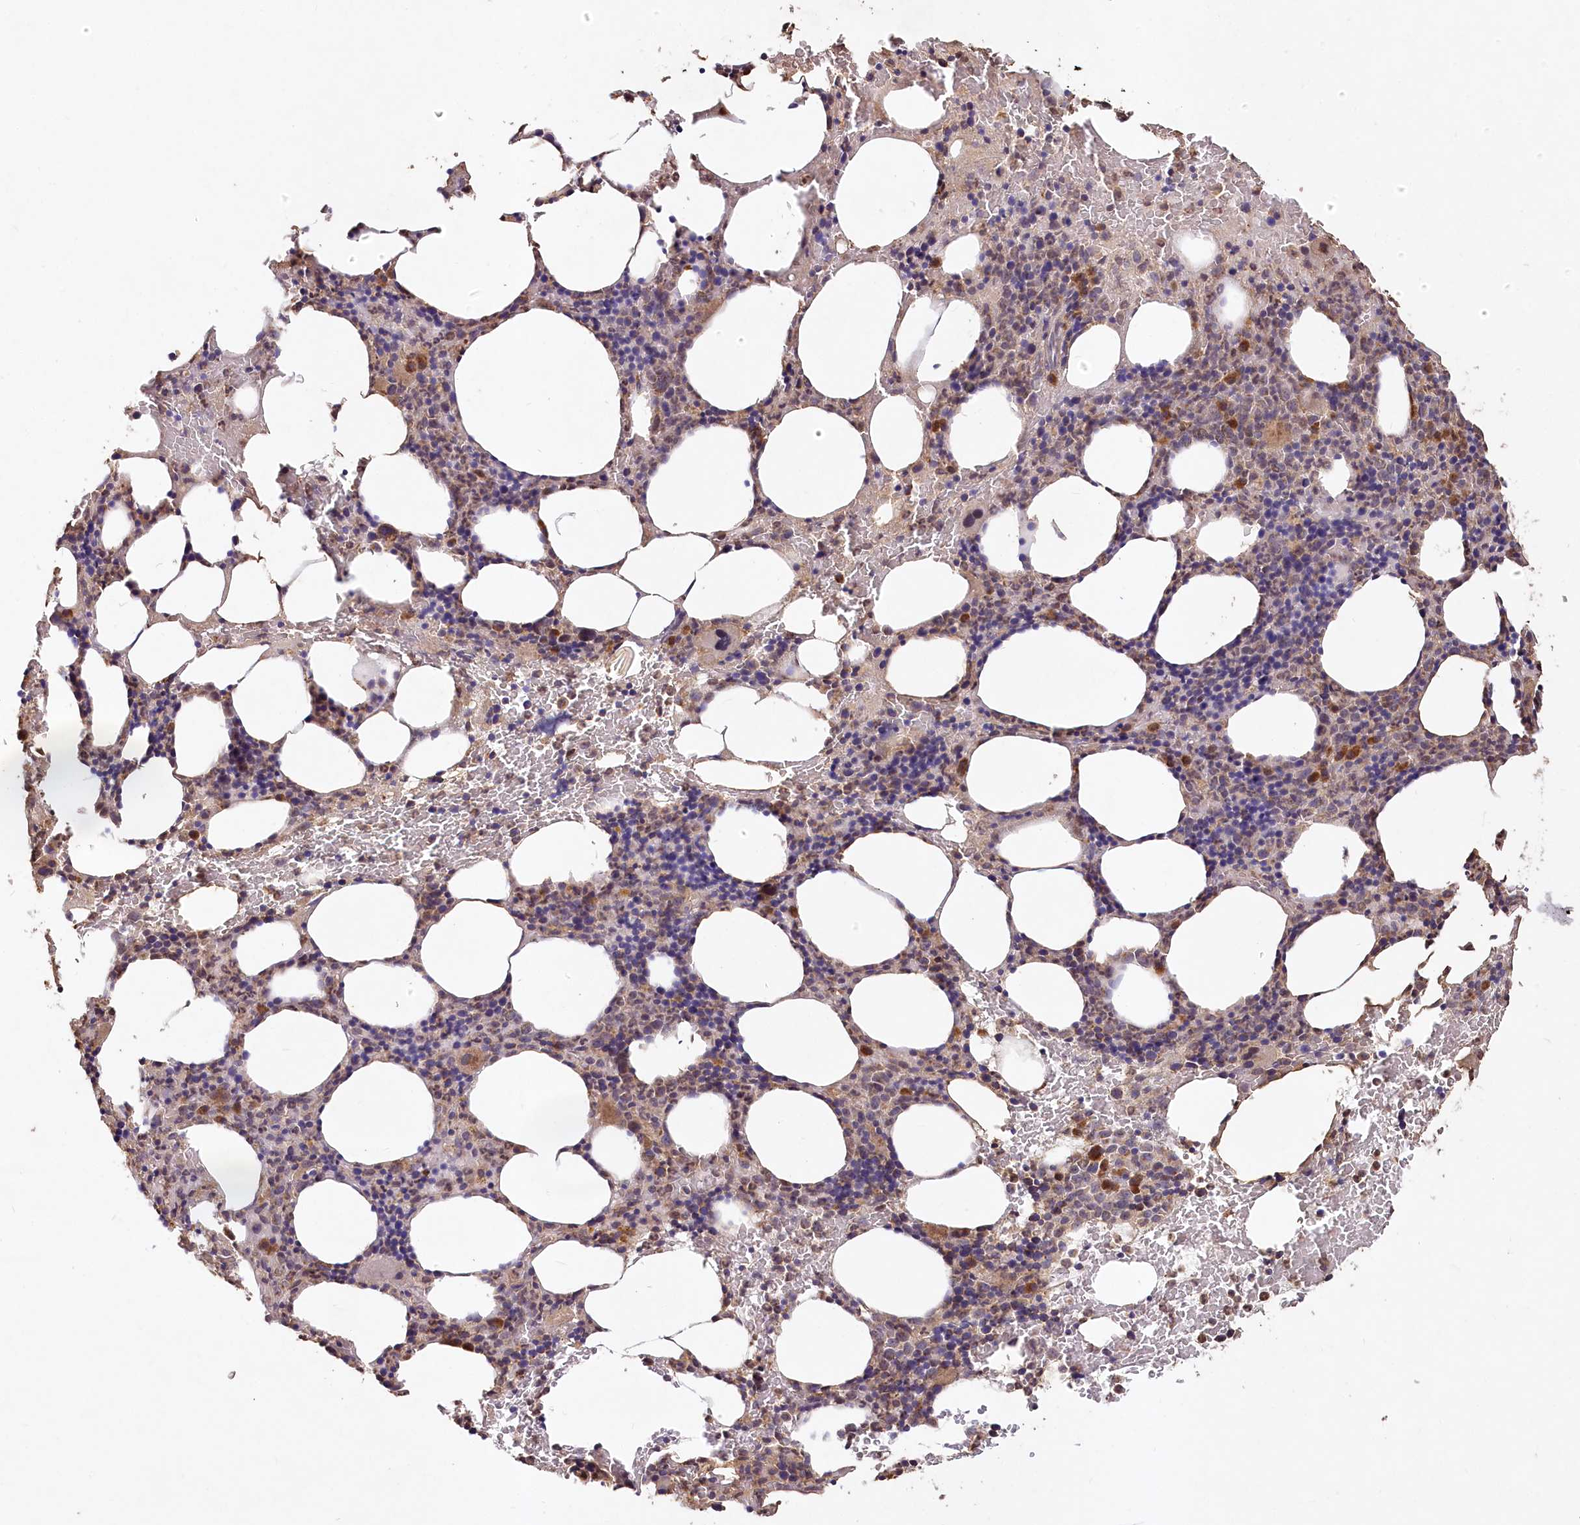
{"staining": {"intensity": "moderate", "quantity": "<25%", "location": "cytoplasmic/membranous"}, "tissue": "bone marrow", "cell_type": "Hematopoietic cells", "image_type": "normal", "snomed": [{"axis": "morphology", "description": "Normal tissue, NOS"}, {"axis": "topography", "description": "Bone marrow"}], "caption": "Protein staining of normal bone marrow displays moderate cytoplasmic/membranous expression in approximately <25% of hematopoietic cells. (brown staining indicates protein expression, while blue staining denotes nuclei).", "gene": "IRAK1BP1", "patient": {"sex": "male", "age": 62}}